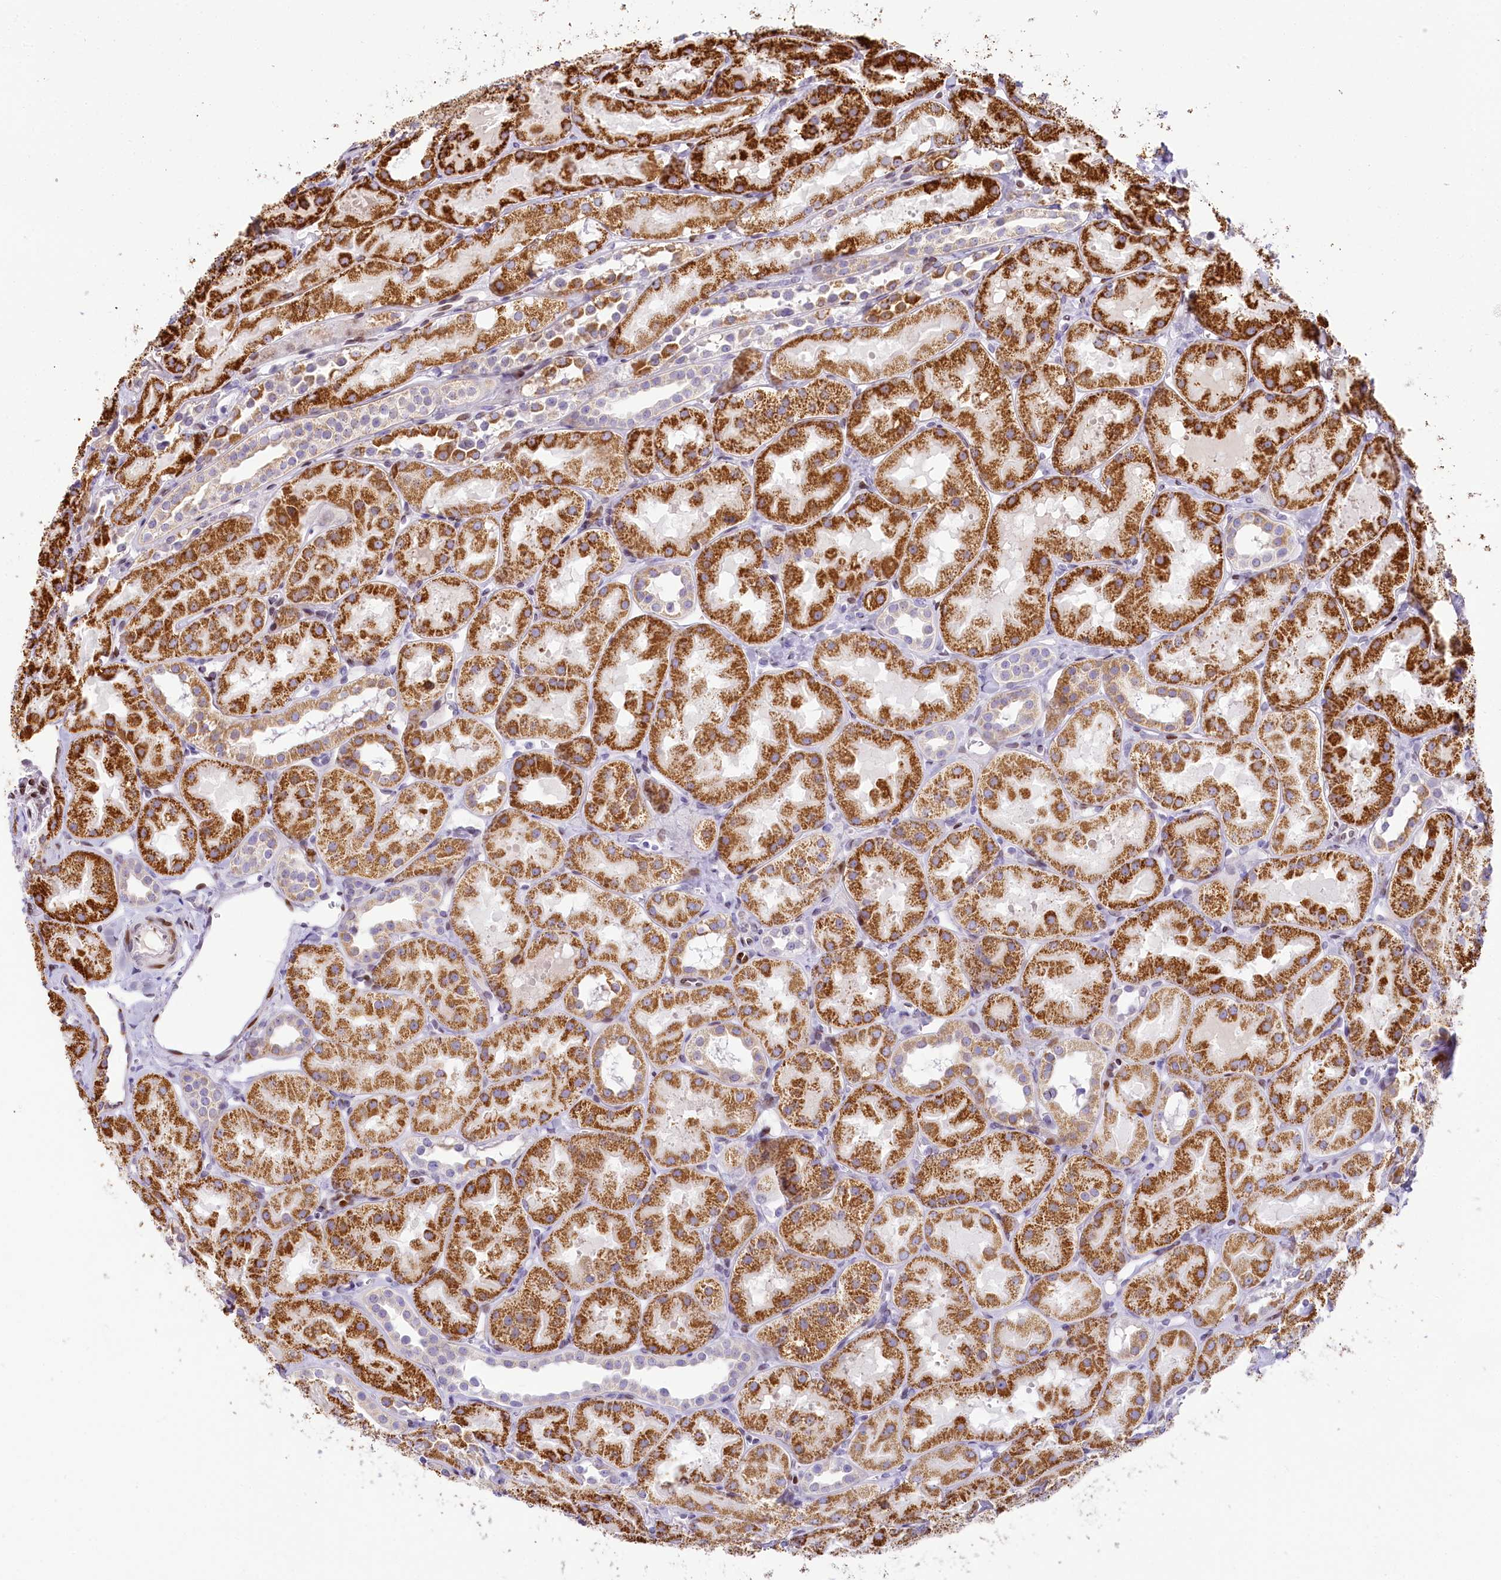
{"staining": {"intensity": "strong", "quantity": "25%-75%", "location": "nuclear"}, "tissue": "kidney", "cell_type": "Cells in glomeruli", "image_type": "normal", "snomed": [{"axis": "morphology", "description": "Normal tissue, NOS"}, {"axis": "topography", "description": "Kidney"}, {"axis": "topography", "description": "Urinary bladder"}], "caption": "Kidney was stained to show a protein in brown. There is high levels of strong nuclear positivity in about 25%-75% of cells in glomeruli. Nuclei are stained in blue.", "gene": "PPIP5K2", "patient": {"sex": "male", "age": 16}}